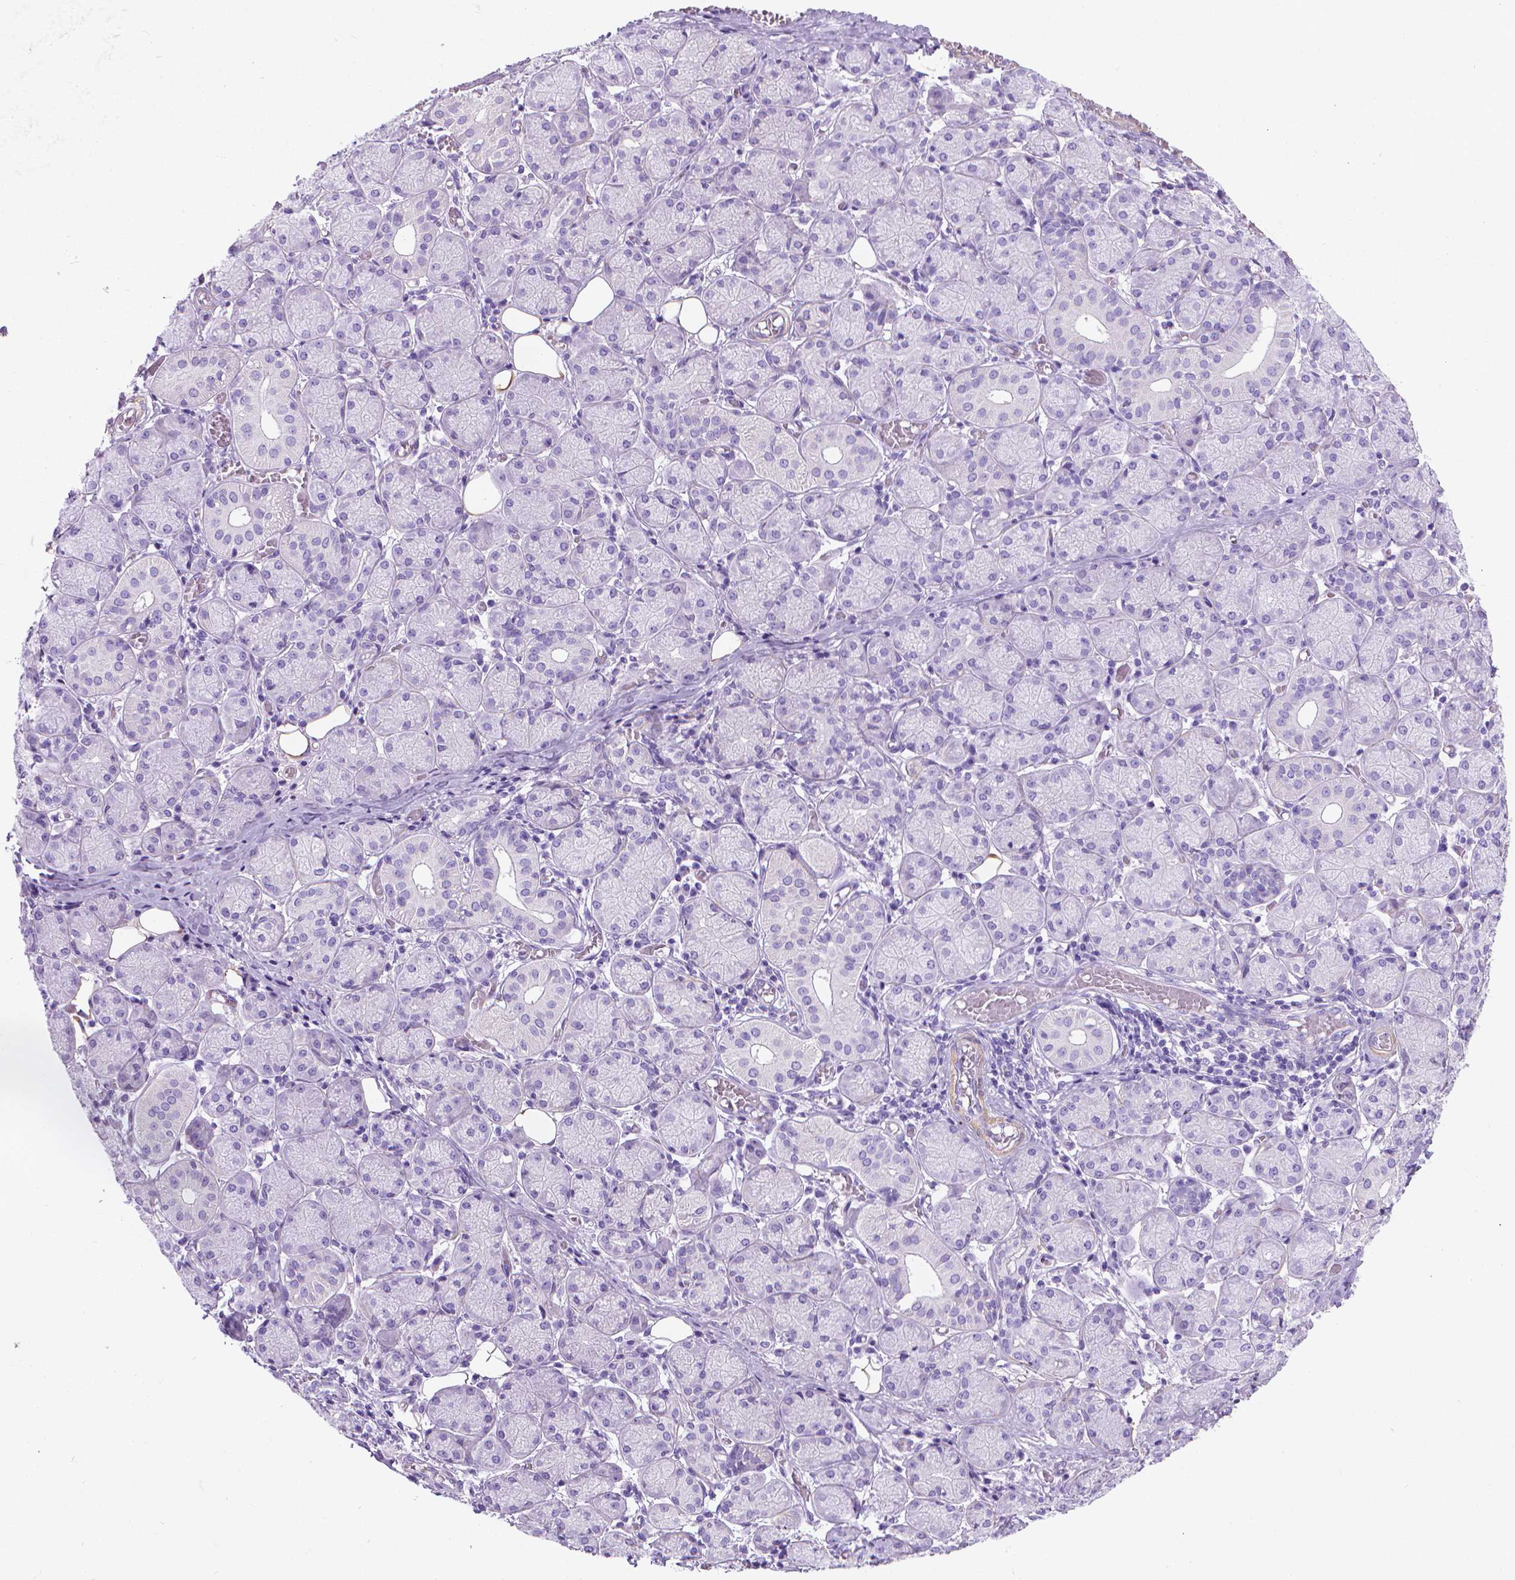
{"staining": {"intensity": "negative", "quantity": "none", "location": "none"}, "tissue": "salivary gland", "cell_type": "Glandular cells", "image_type": "normal", "snomed": [{"axis": "morphology", "description": "Normal tissue, NOS"}, {"axis": "topography", "description": "Salivary gland"}, {"axis": "topography", "description": "Peripheral nerve tissue"}], "caption": "High magnification brightfield microscopy of unremarkable salivary gland stained with DAB (3,3'-diaminobenzidine) (brown) and counterstained with hematoxylin (blue): glandular cells show no significant positivity. (DAB (3,3'-diaminobenzidine) immunohistochemistry visualized using brightfield microscopy, high magnification).", "gene": "FASN", "patient": {"sex": "female", "age": 24}}